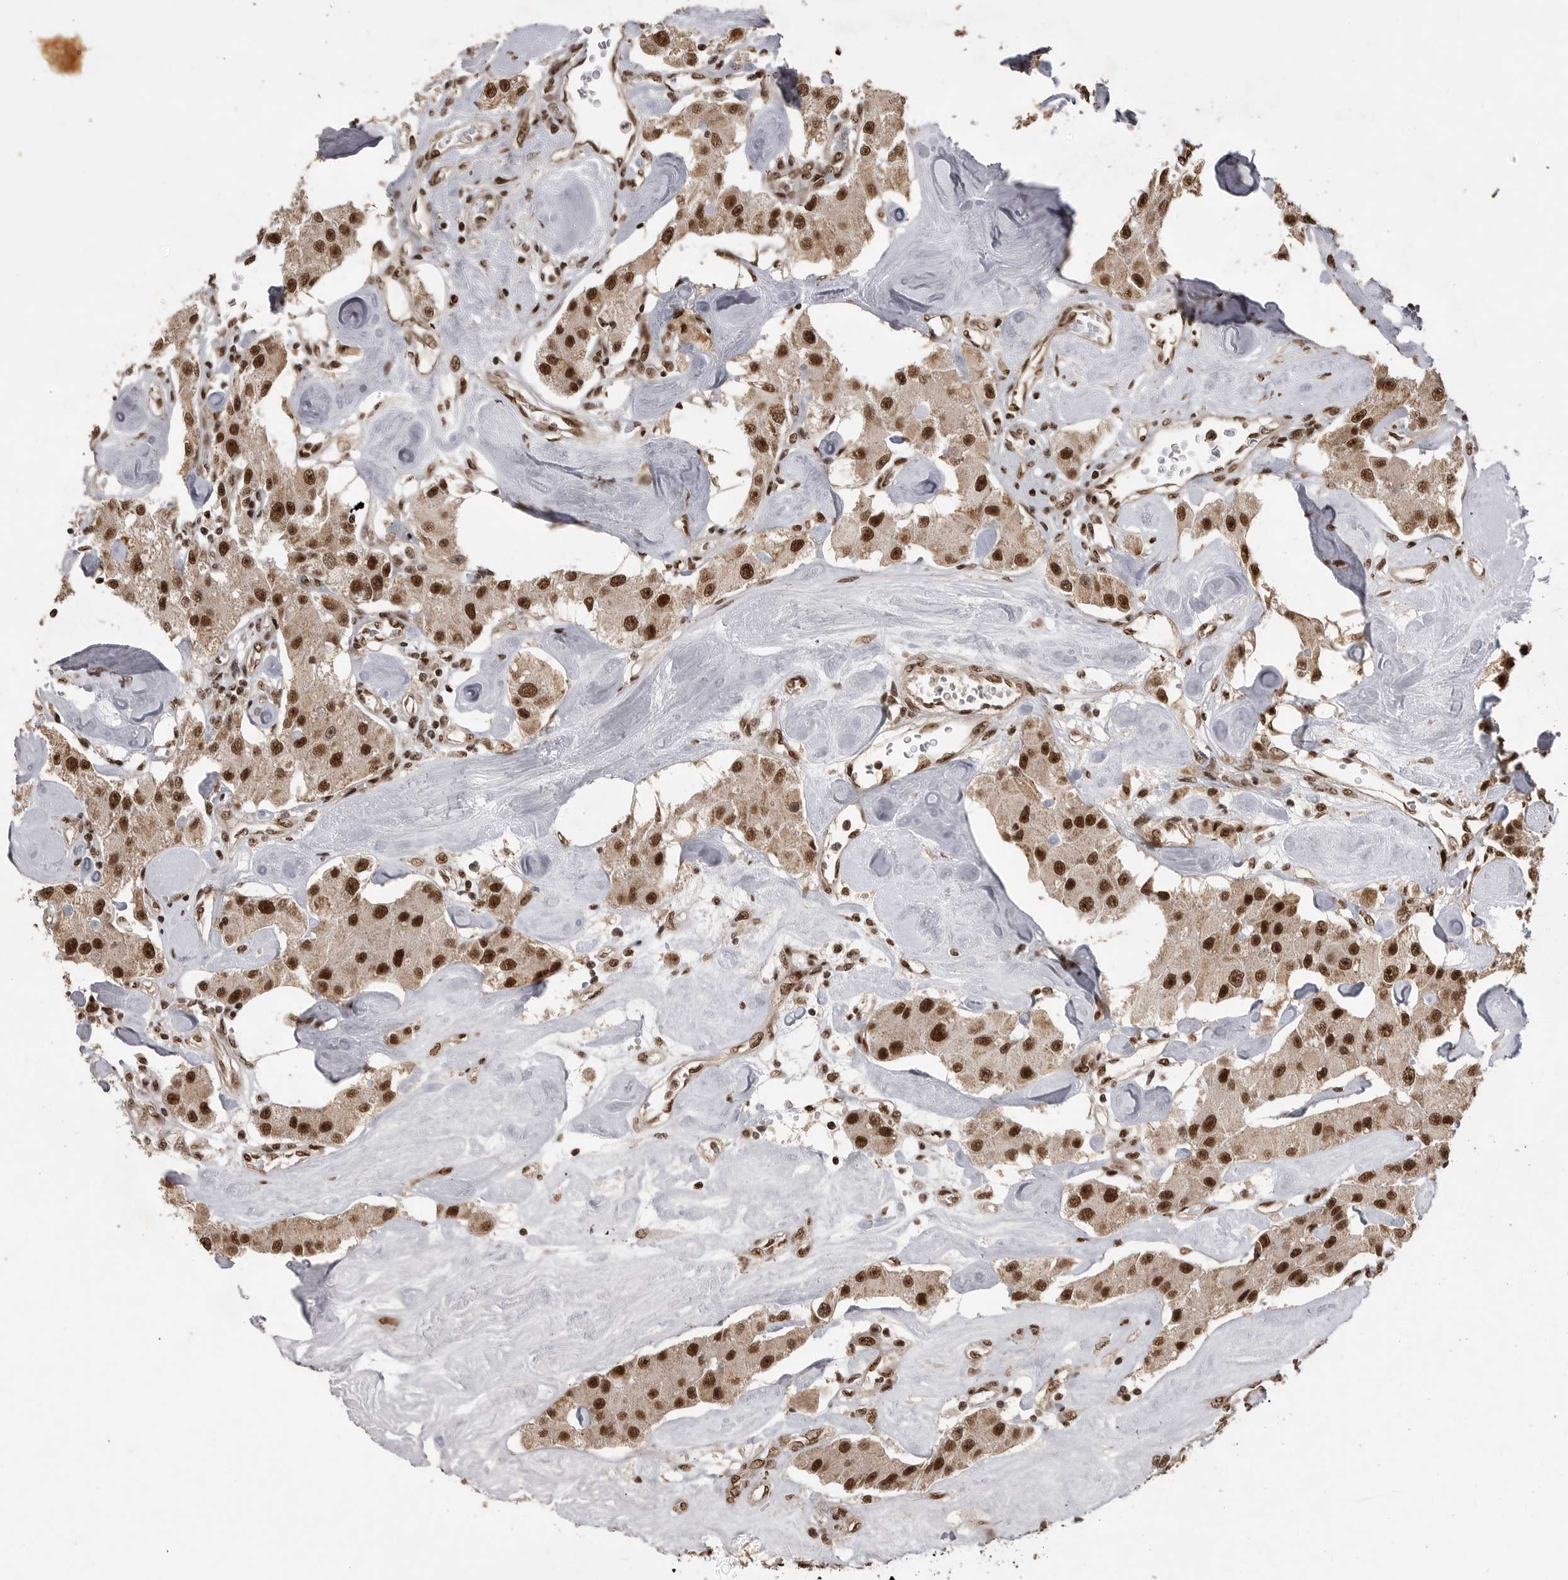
{"staining": {"intensity": "strong", "quantity": ">75%", "location": "nuclear"}, "tissue": "carcinoid", "cell_type": "Tumor cells", "image_type": "cancer", "snomed": [{"axis": "morphology", "description": "Carcinoid, malignant, NOS"}, {"axis": "topography", "description": "Pancreas"}], "caption": "The photomicrograph reveals staining of carcinoid, revealing strong nuclear protein expression (brown color) within tumor cells. The staining was performed using DAB, with brown indicating positive protein expression. Nuclei are stained blue with hematoxylin.", "gene": "PPP1R8", "patient": {"sex": "male", "age": 41}}